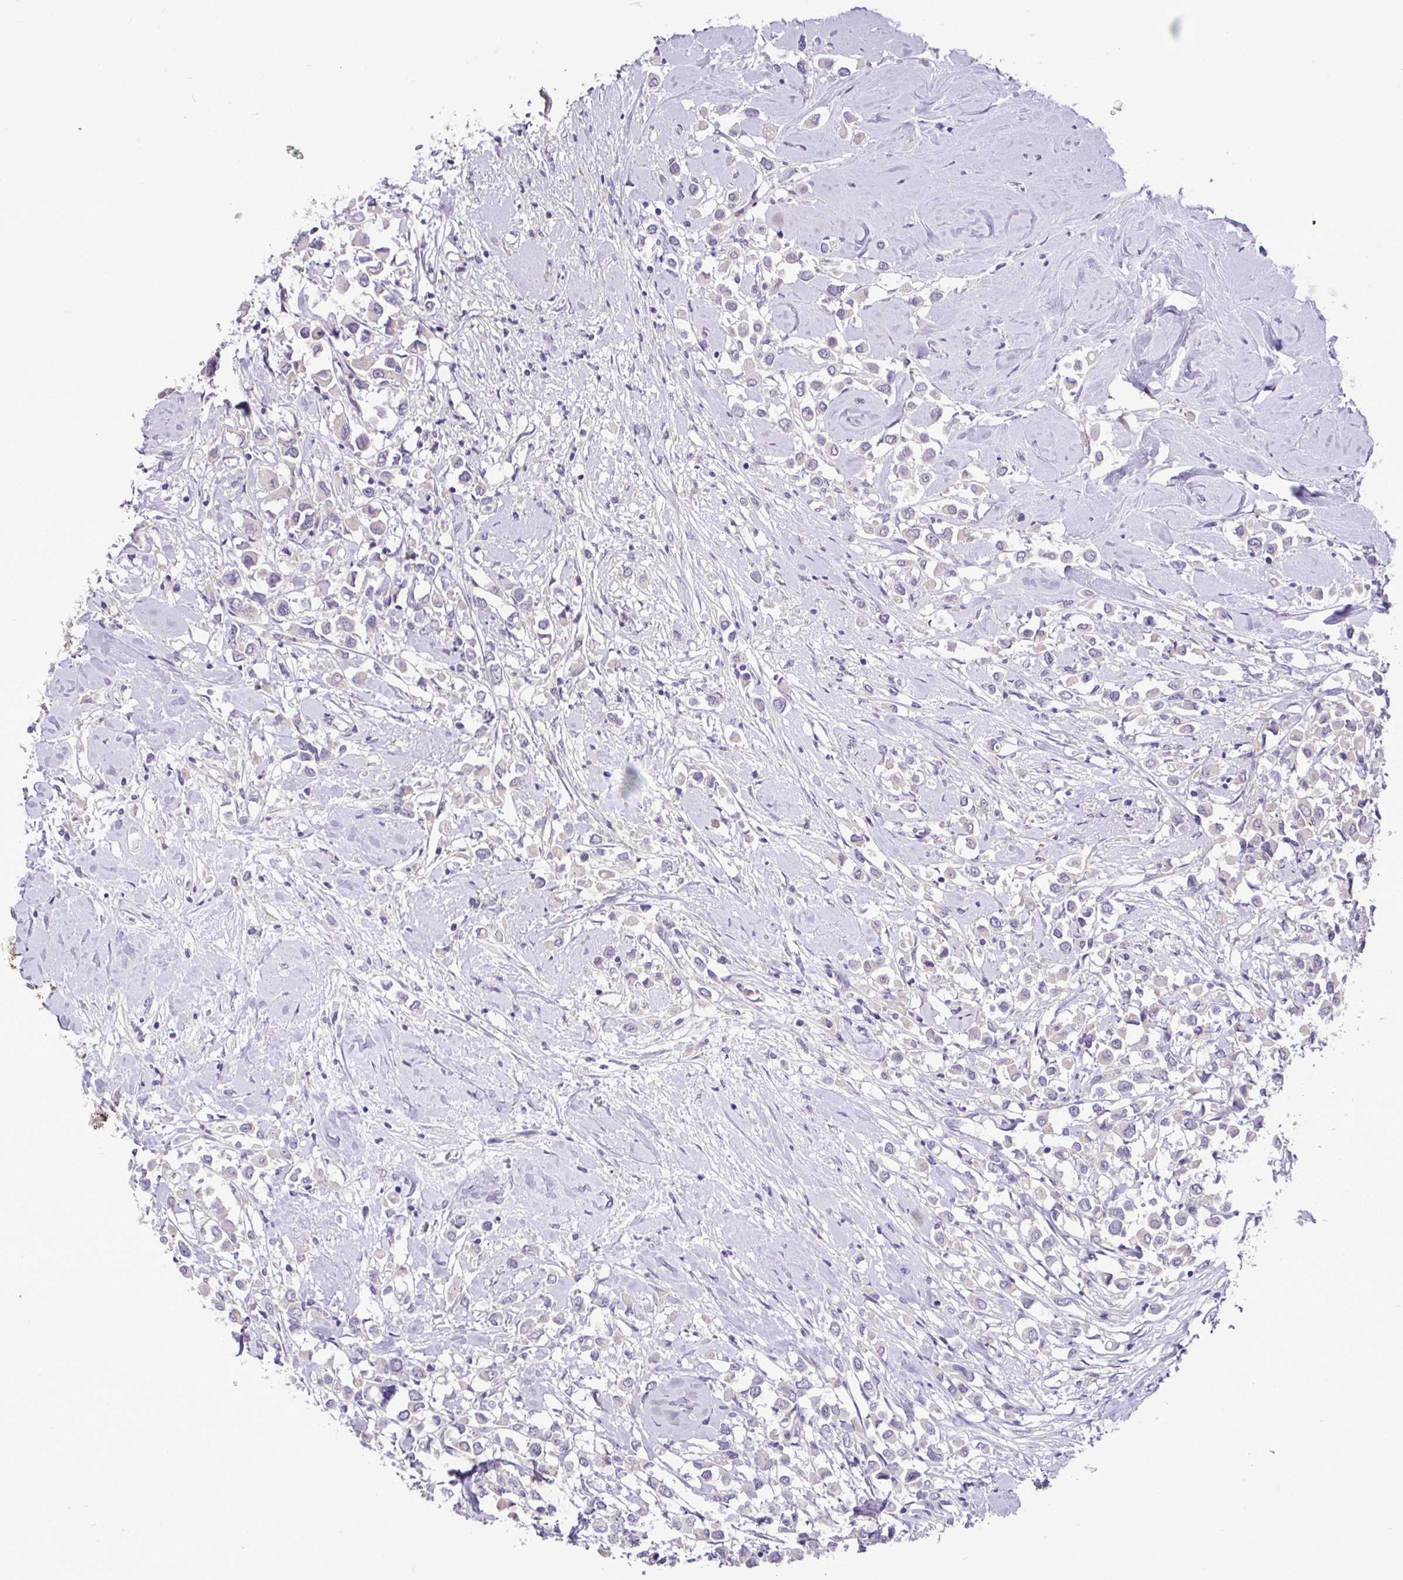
{"staining": {"intensity": "negative", "quantity": "none", "location": "none"}, "tissue": "breast cancer", "cell_type": "Tumor cells", "image_type": "cancer", "snomed": [{"axis": "morphology", "description": "Duct carcinoma"}, {"axis": "topography", "description": "Breast"}], "caption": "IHC of breast cancer exhibits no staining in tumor cells. Brightfield microscopy of immunohistochemistry stained with DAB (3,3'-diaminobenzidine) (brown) and hematoxylin (blue), captured at high magnification.", "gene": "PAX8", "patient": {"sex": "female", "age": 61}}